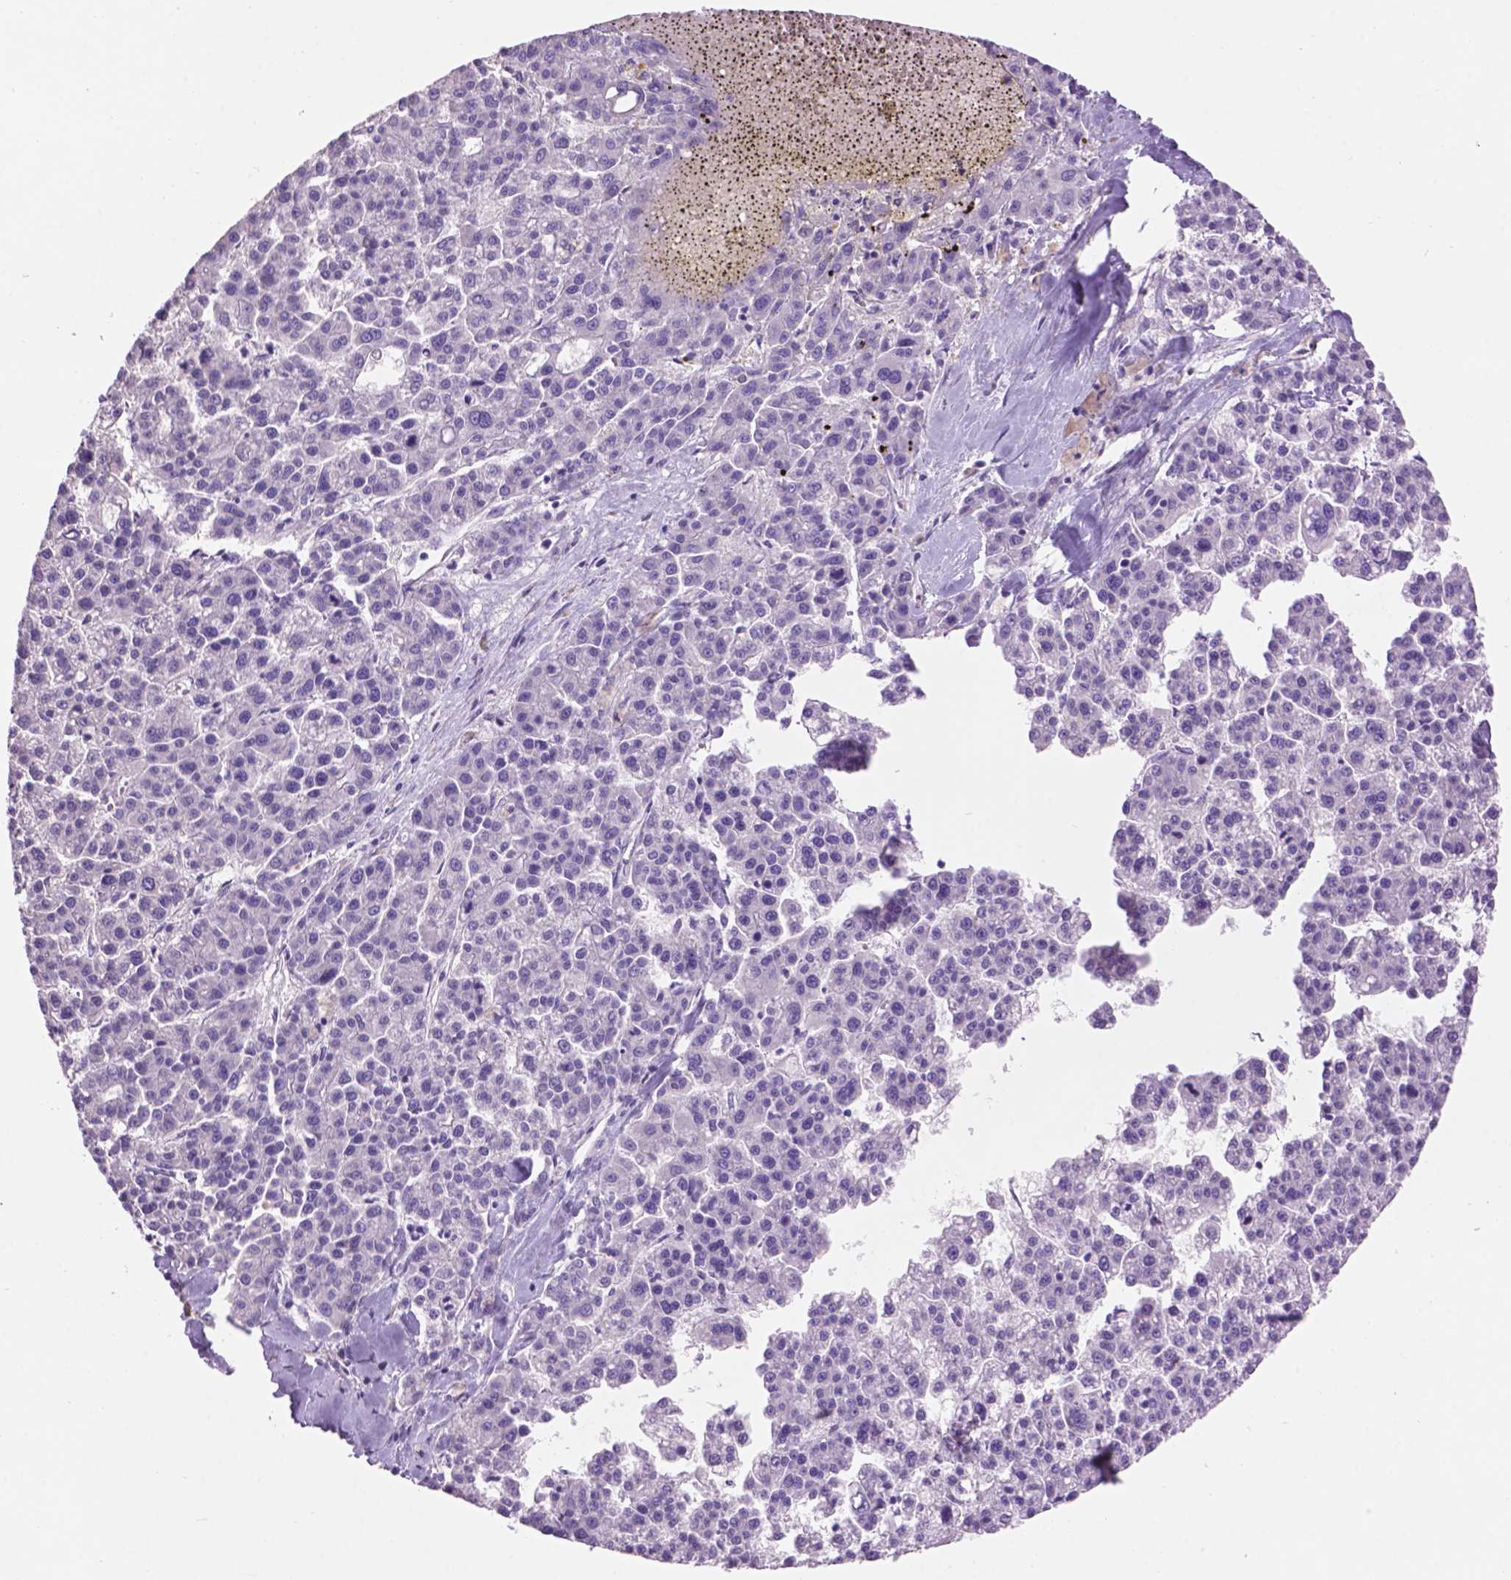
{"staining": {"intensity": "negative", "quantity": "none", "location": "none"}, "tissue": "liver cancer", "cell_type": "Tumor cells", "image_type": "cancer", "snomed": [{"axis": "morphology", "description": "Carcinoma, Hepatocellular, NOS"}, {"axis": "topography", "description": "Liver"}], "caption": "DAB (3,3'-diaminobenzidine) immunohistochemical staining of hepatocellular carcinoma (liver) displays no significant expression in tumor cells. The staining is performed using DAB brown chromogen with nuclei counter-stained in using hematoxylin.", "gene": "CRYBA4", "patient": {"sex": "female", "age": 58}}